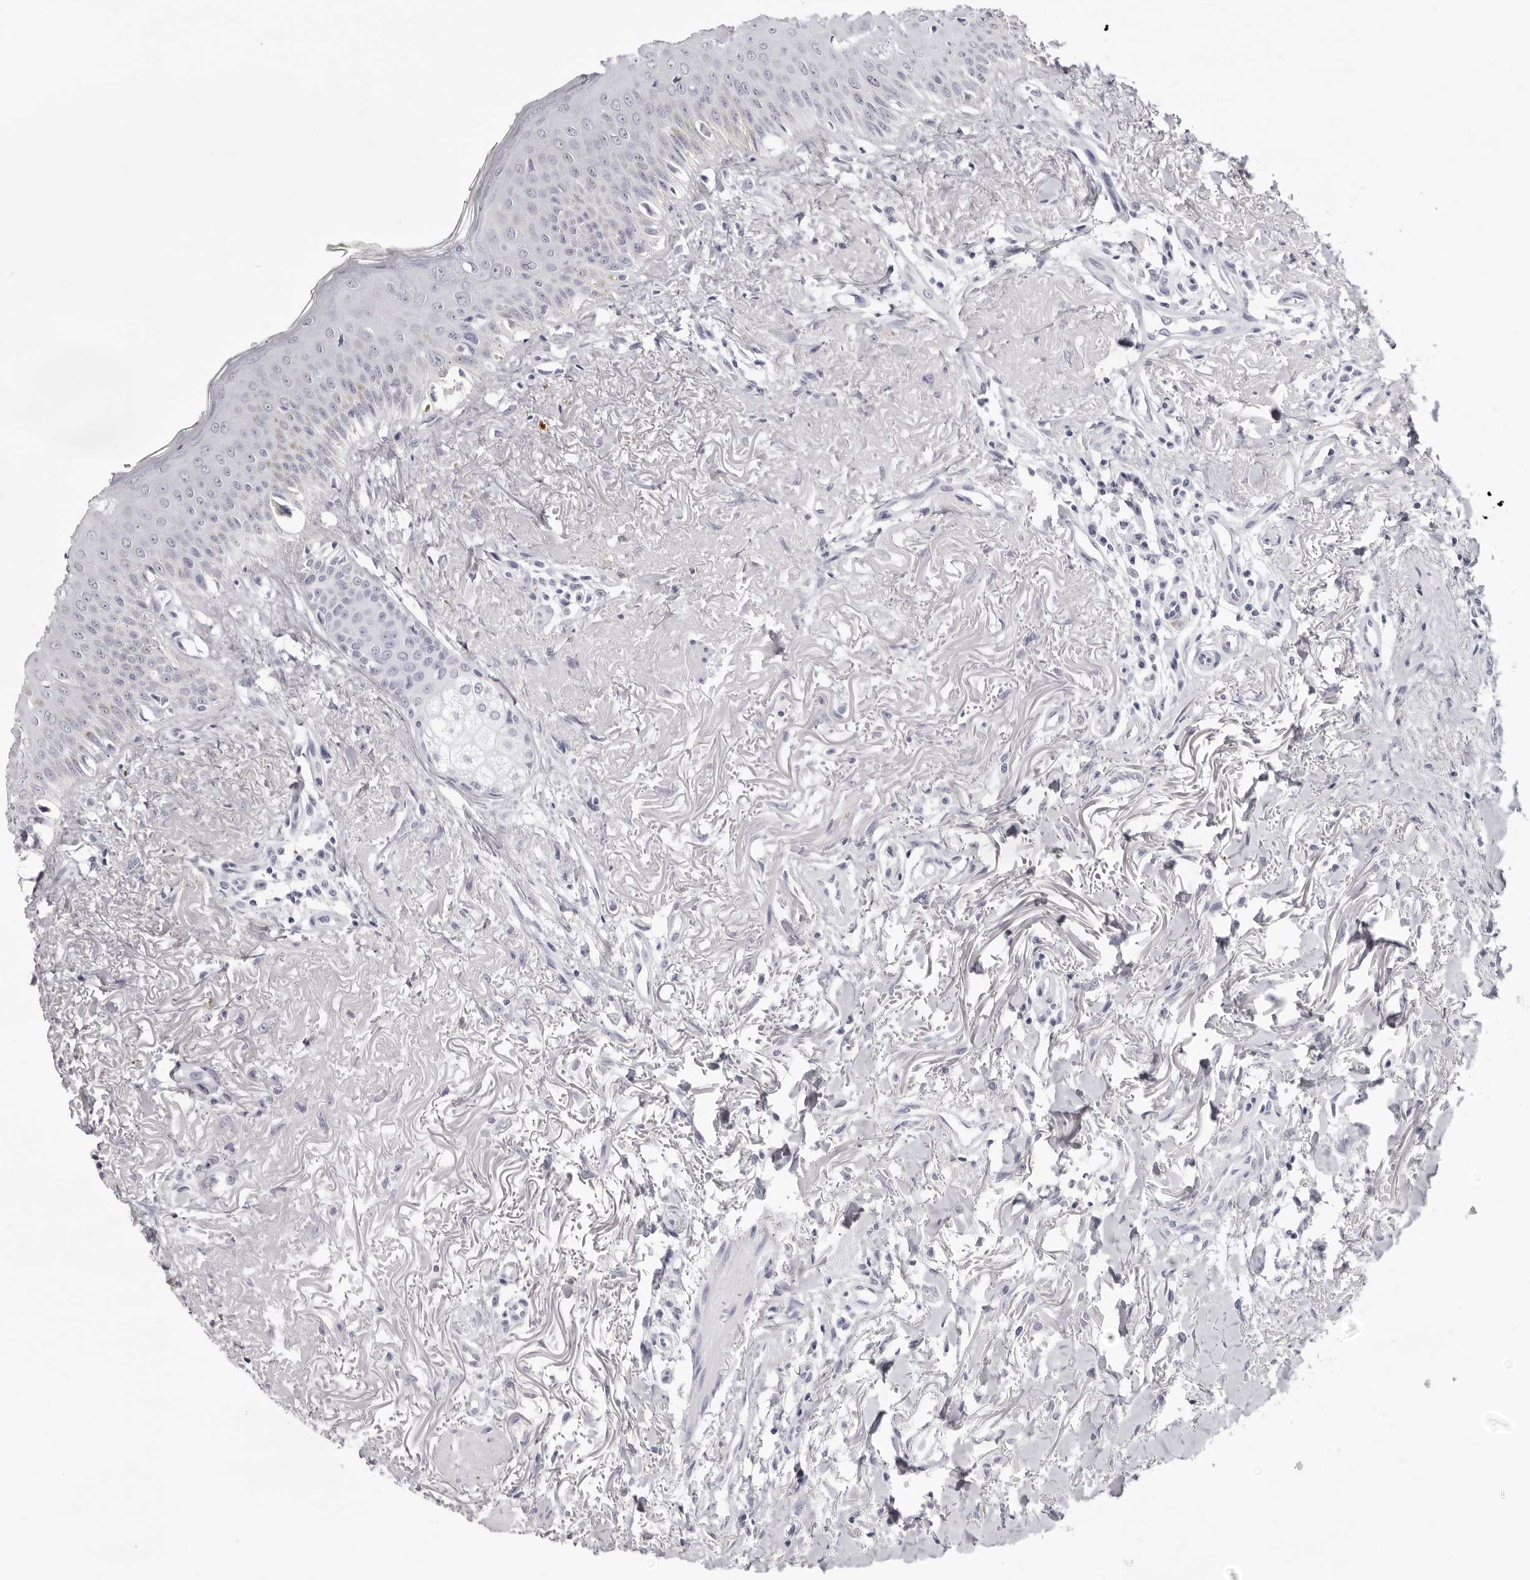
{"staining": {"intensity": "negative", "quantity": "none", "location": "none"}, "tissue": "oral mucosa", "cell_type": "Squamous epithelial cells", "image_type": "normal", "snomed": [{"axis": "morphology", "description": "Normal tissue, NOS"}, {"axis": "topography", "description": "Oral tissue"}], "caption": "The histopathology image shows no staining of squamous epithelial cells in unremarkable oral mucosa. Brightfield microscopy of IHC stained with DAB (brown) and hematoxylin (blue), captured at high magnification.", "gene": "CST5", "patient": {"sex": "female", "age": 70}}